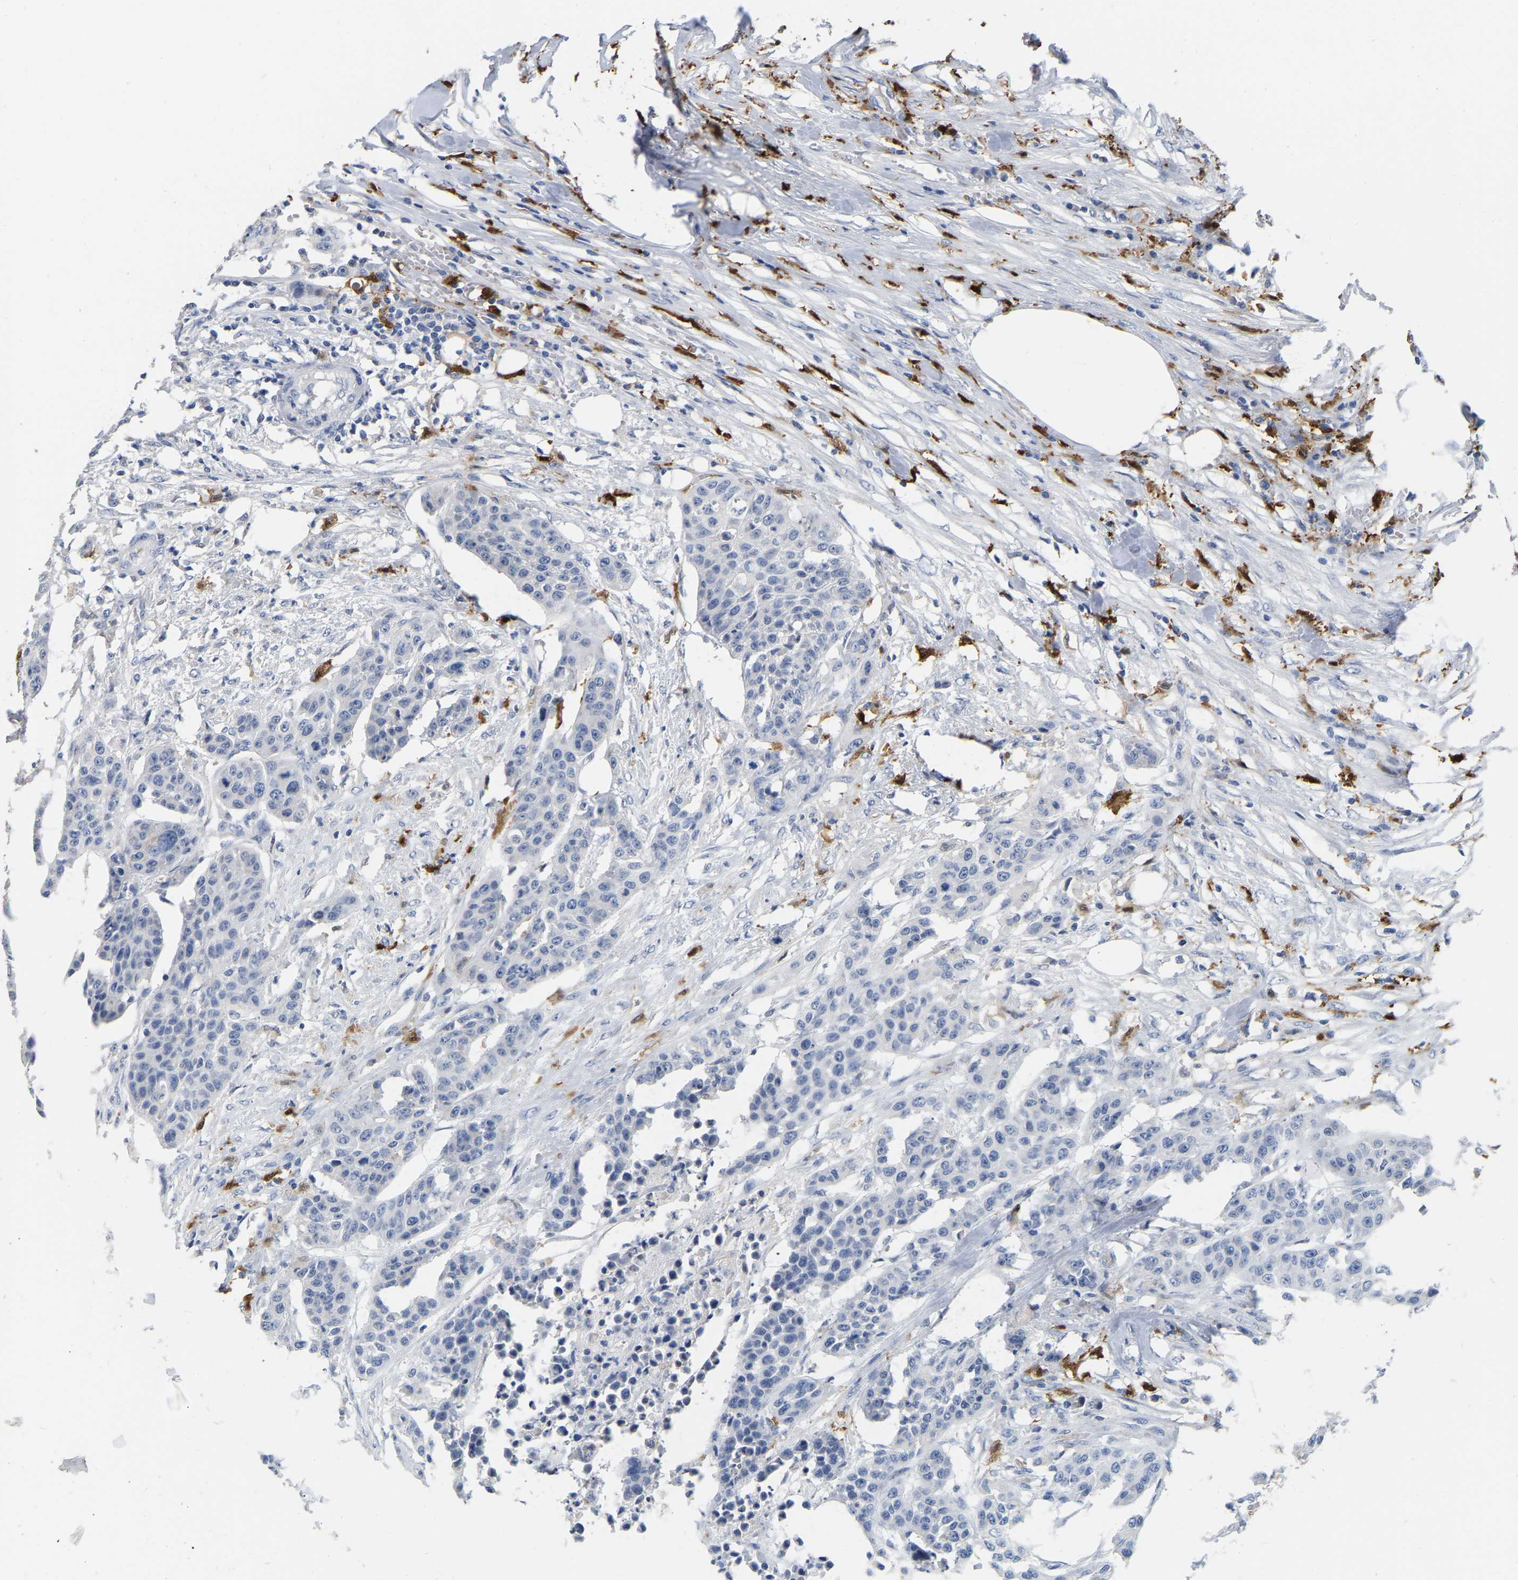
{"staining": {"intensity": "negative", "quantity": "none", "location": "none"}, "tissue": "urothelial cancer", "cell_type": "Tumor cells", "image_type": "cancer", "snomed": [{"axis": "morphology", "description": "Urothelial carcinoma, High grade"}, {"axis": "topography", "description": "Urinary bladder"}], "caption": "Urothelial carcinoma (high-grade) was stained to show a protein in brown. There is no significant staining in tumor cells. The staining is performed using DAB (3,3'-diaminobenzidine) brown chromogen with nuclei counter-stained in using hematoxylin.", "gene": "ULBP2", "patient": {"sex": "male", "age": 74}}